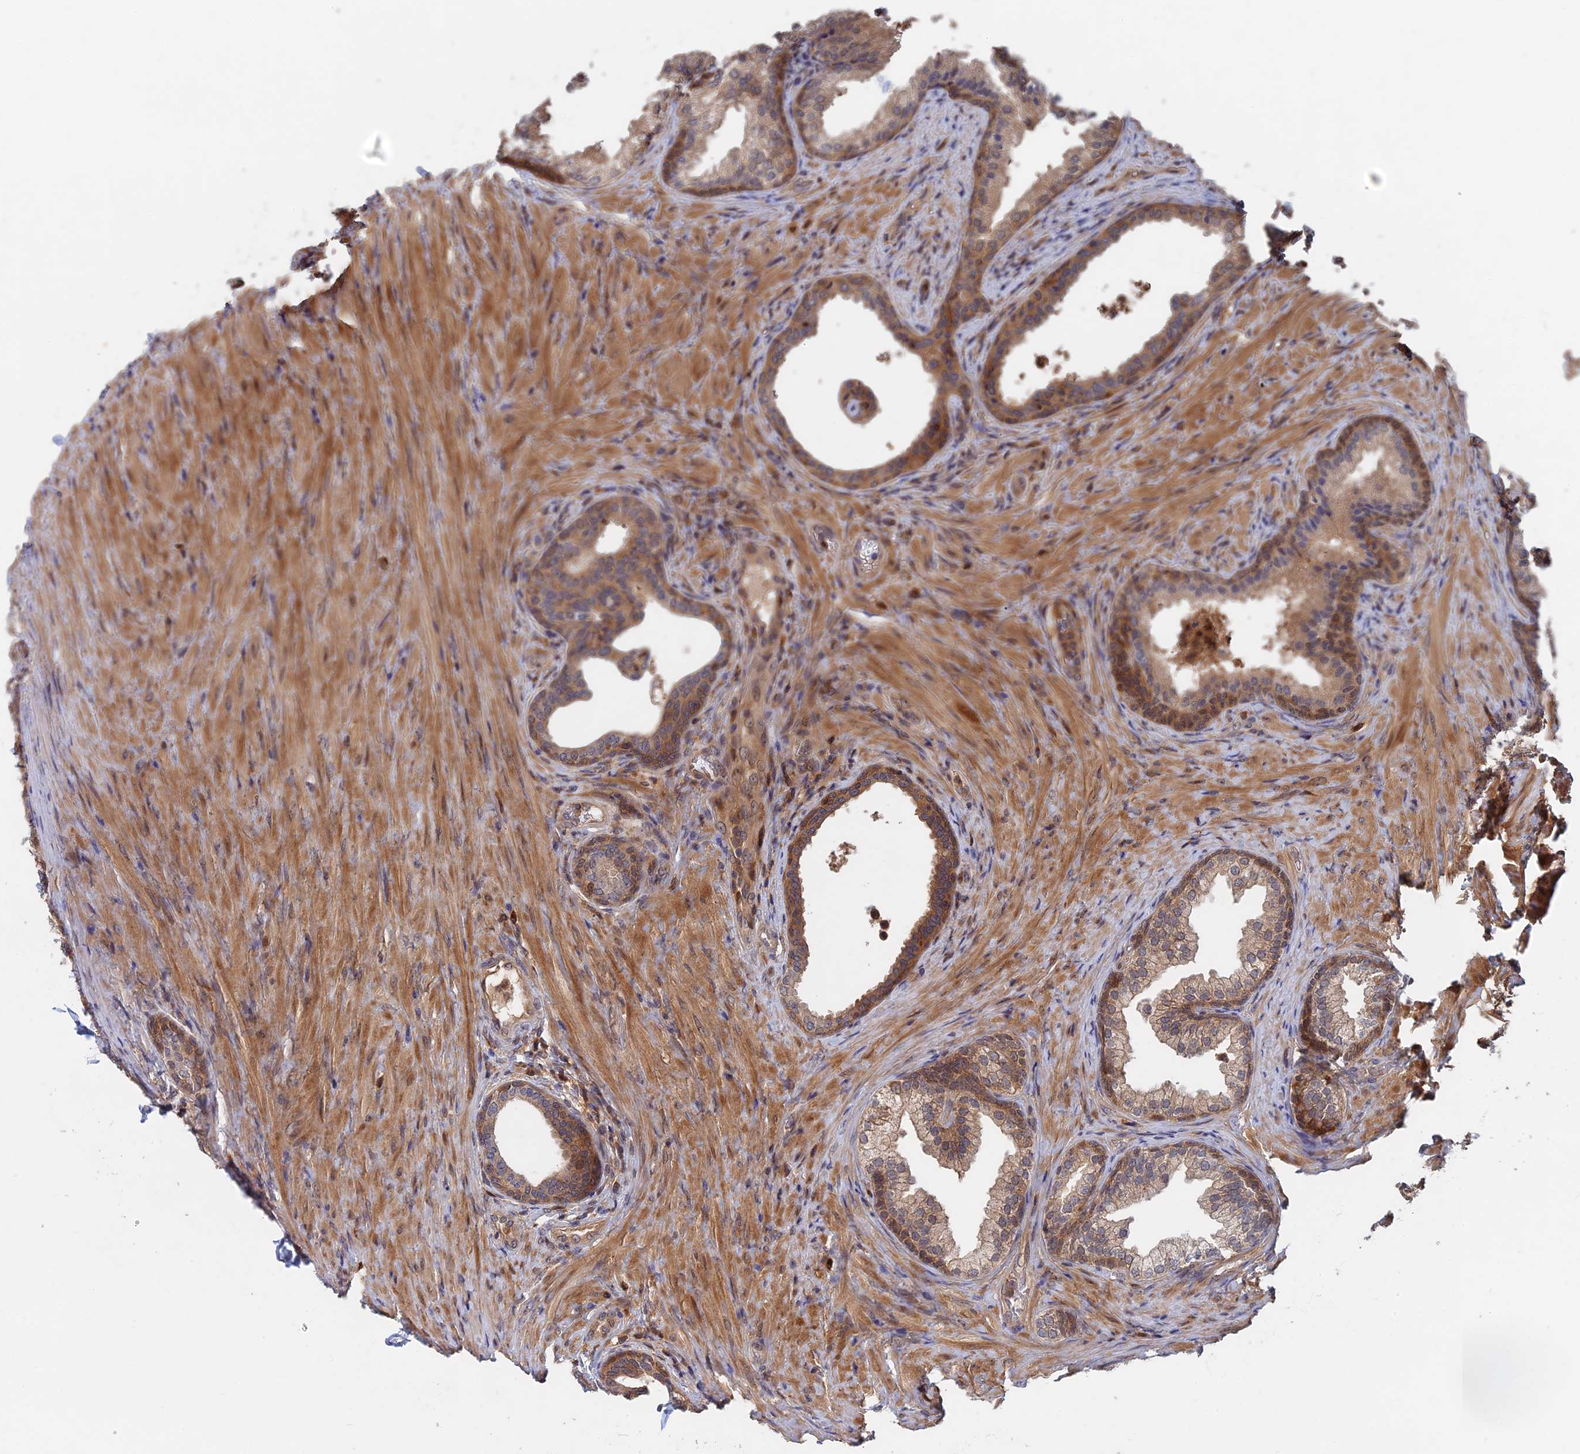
{"staining": {"intensity": "moderate", "quantity": ">75%", "location": "cytoplasmic/membranous"}, "tissue": "prostate", "cell_type": "Glandular cells", "image_type": "normal", "snomed": [{"axis": "morphology", "description": "Normal tissue, NOS"}, {"axis": "topography", "description": "Prostate"}], "caption": "Protein analysis of benign prostate displays moderate cytoplasmic/membranous positivity in approximately >75% of glandular cells.", "gene": "BLVRA", "patient": {"sex": "male", "age": 76}}